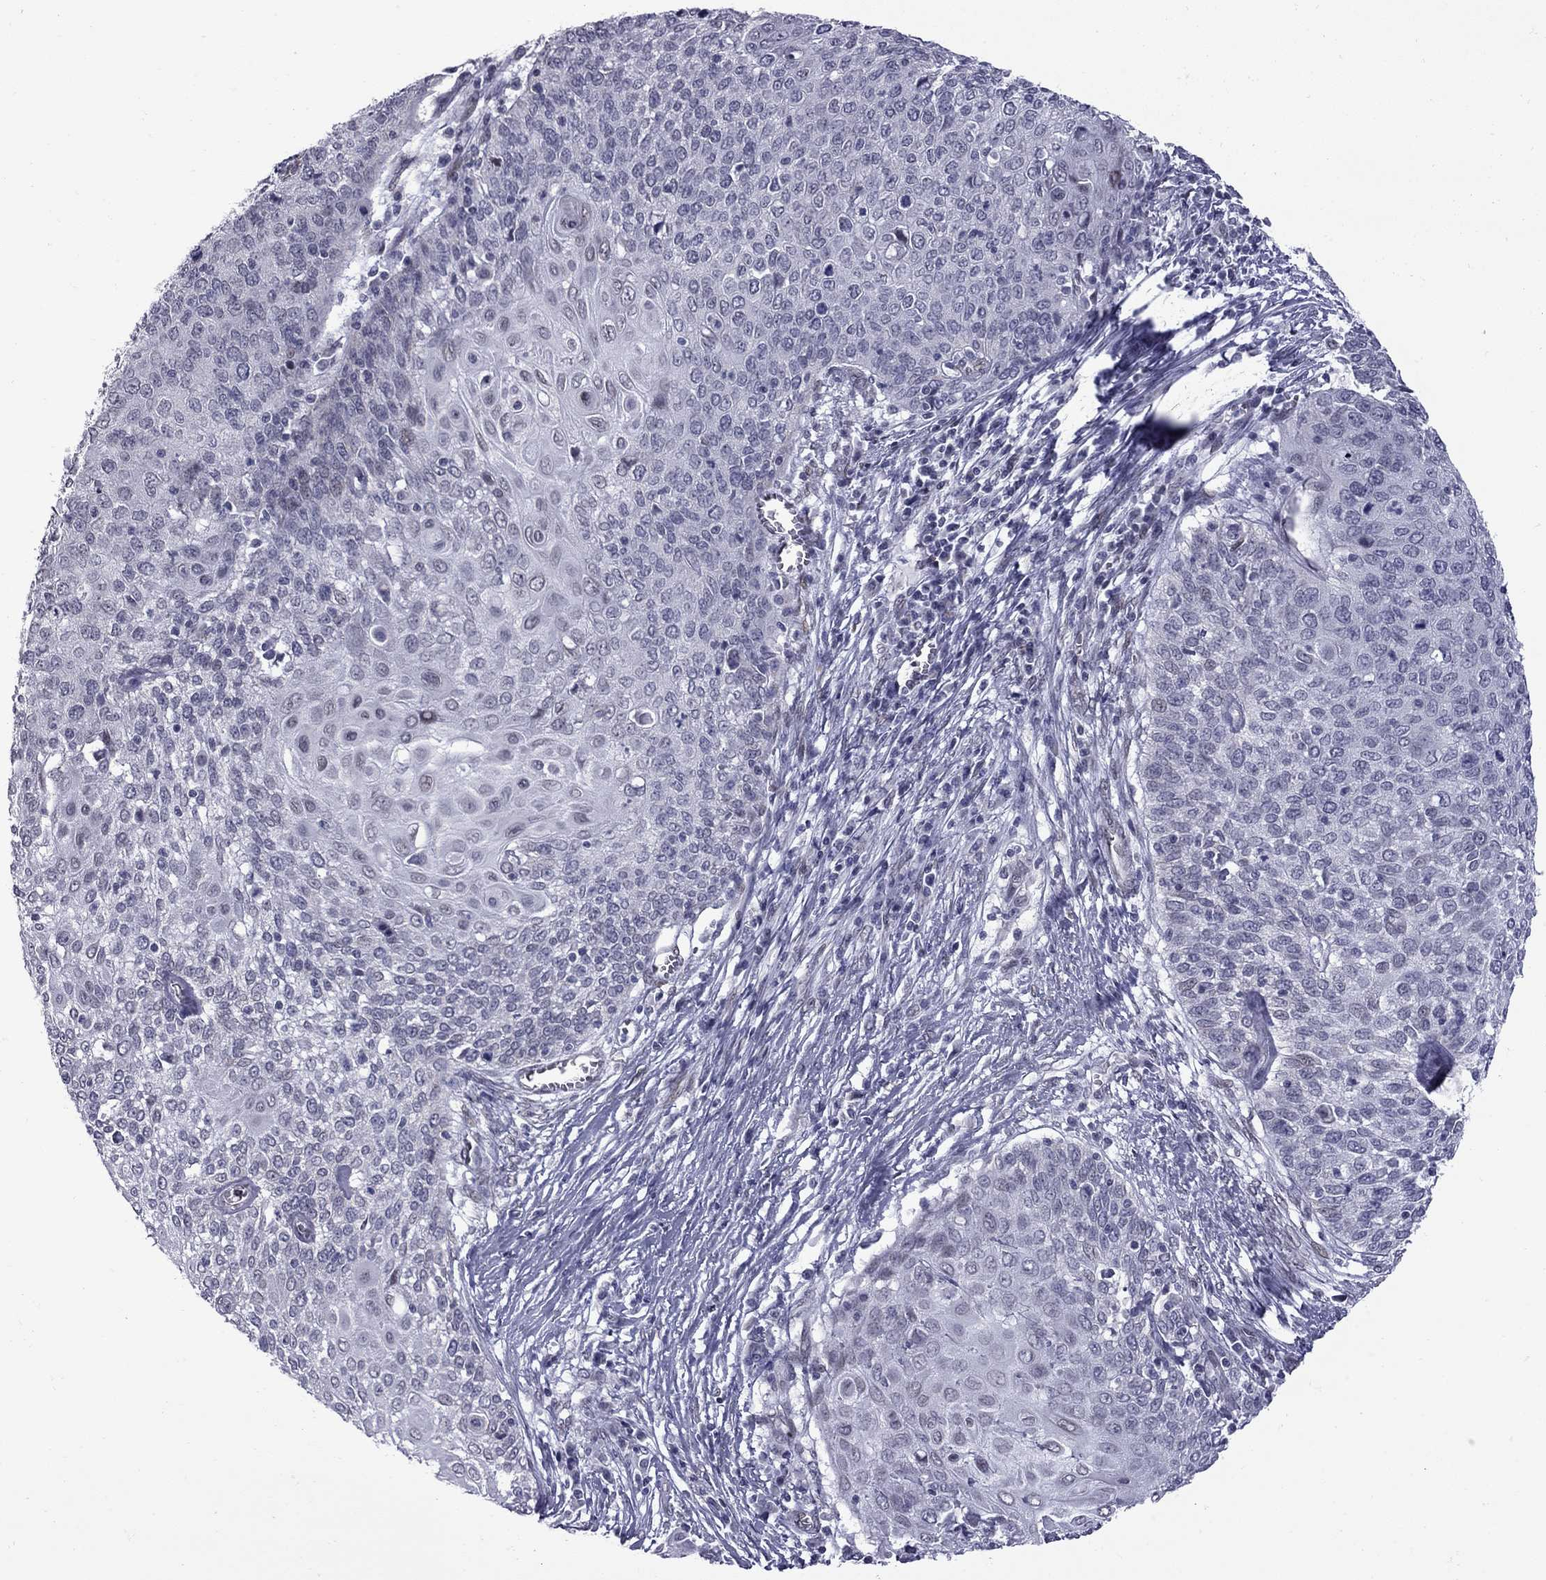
{"staining": {"intensity": "negative", "quantity": "none", "location": "none"}, "tissue": "cervical cancer", "cell_type": "Tumor cells", "image_type": "cancer", "snomed": [{"axis": "morphology", "description": "Squamous cell carcinoma, NOS"}, {"axis": "topography", "description": "Cervix"}], "caption": "IHC image of neoplastic tissue: human cervical cancer stained with DAB (3,3'-diaminobenzidine) displays no significant protein positivity in tumor cells.", "gene": "CLTCL1", "patient": {"sex": "female", "age": 39}}